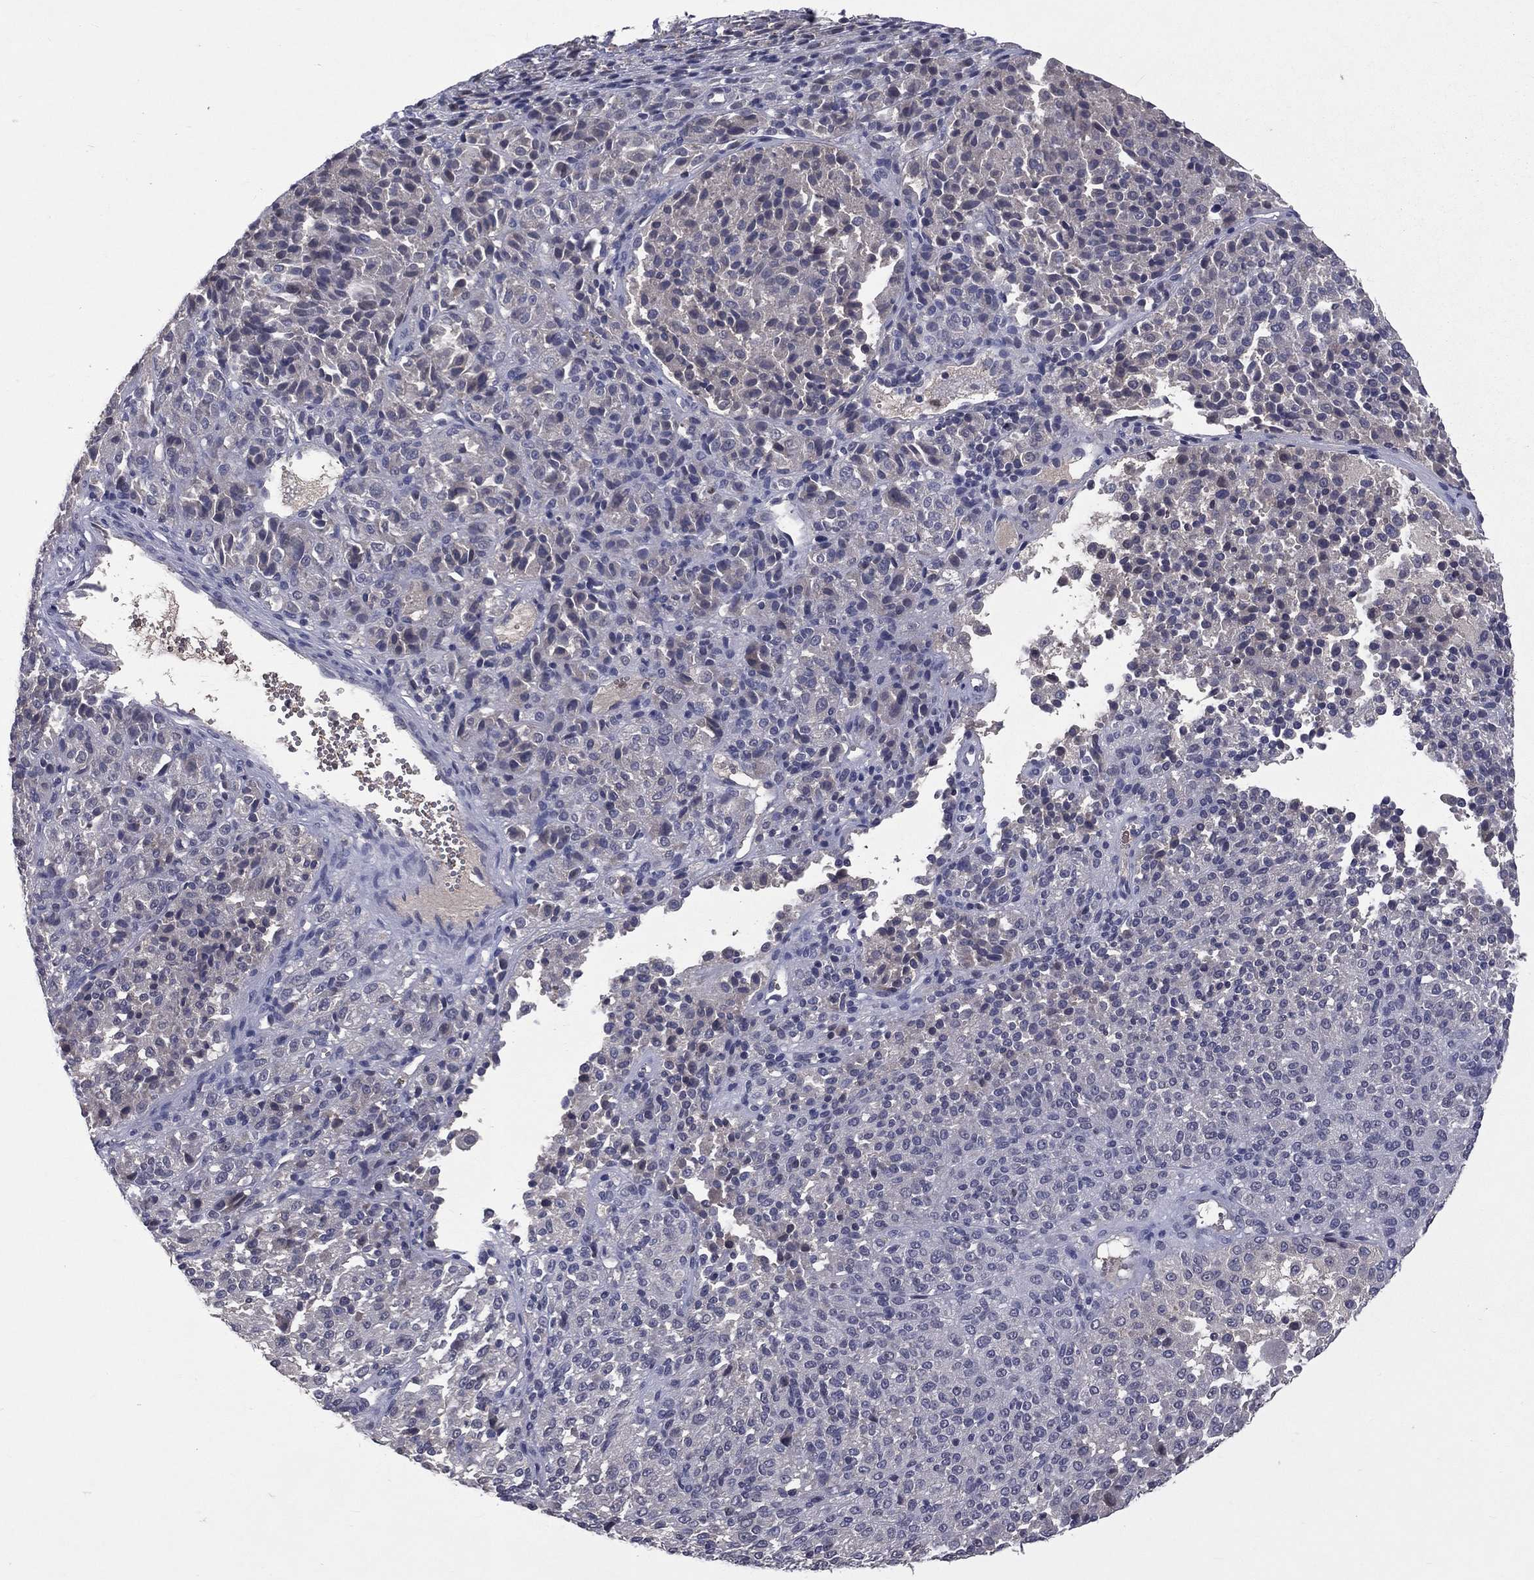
{"staining": {"intensity": "negative", "quantity": "none", "location": "none"}, "tissue": "melanoma", "cell_type": "Tumor cells", "image_type": "cancer", "snomed": [{"axis": "morphology", "description": "Malignant melanoma, Metastatic site"}, {"axis": "topography", "description": "Brain"}], "caption": "Tumor cells show no significant expression in melanoma.", "gene": "DSG4", "patient": {"sex": "female", "age": 56}}